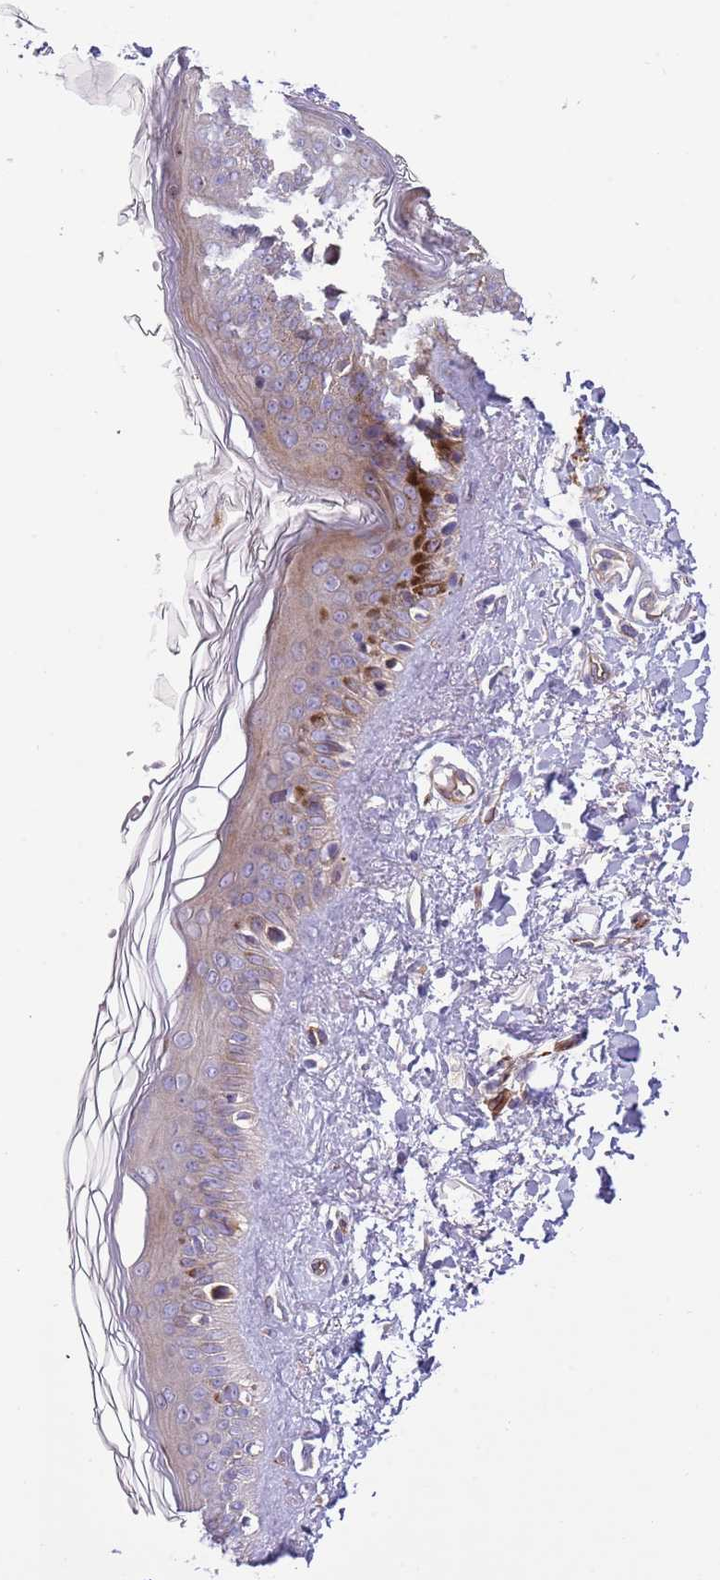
{"staining": {"intensity": "negative", "quantity": "none", "location": "none"}, "tissue": "skin", "cell_type": "Fibroblasts", "image_type": "normal", "snomed": [{"axis": "morphology", "description": "Normal tissue, NOS"}, {"axis": "topography", "description": "Skin"}], "caption": "This photomicrograph is of normal skin stained with IHC to label a protein in brown with the nuclei are counter-stained blue. There is no expression in fibroblasts.", "gene": "GAS2L3", "patient": {"sex": "female", "age": 58}}